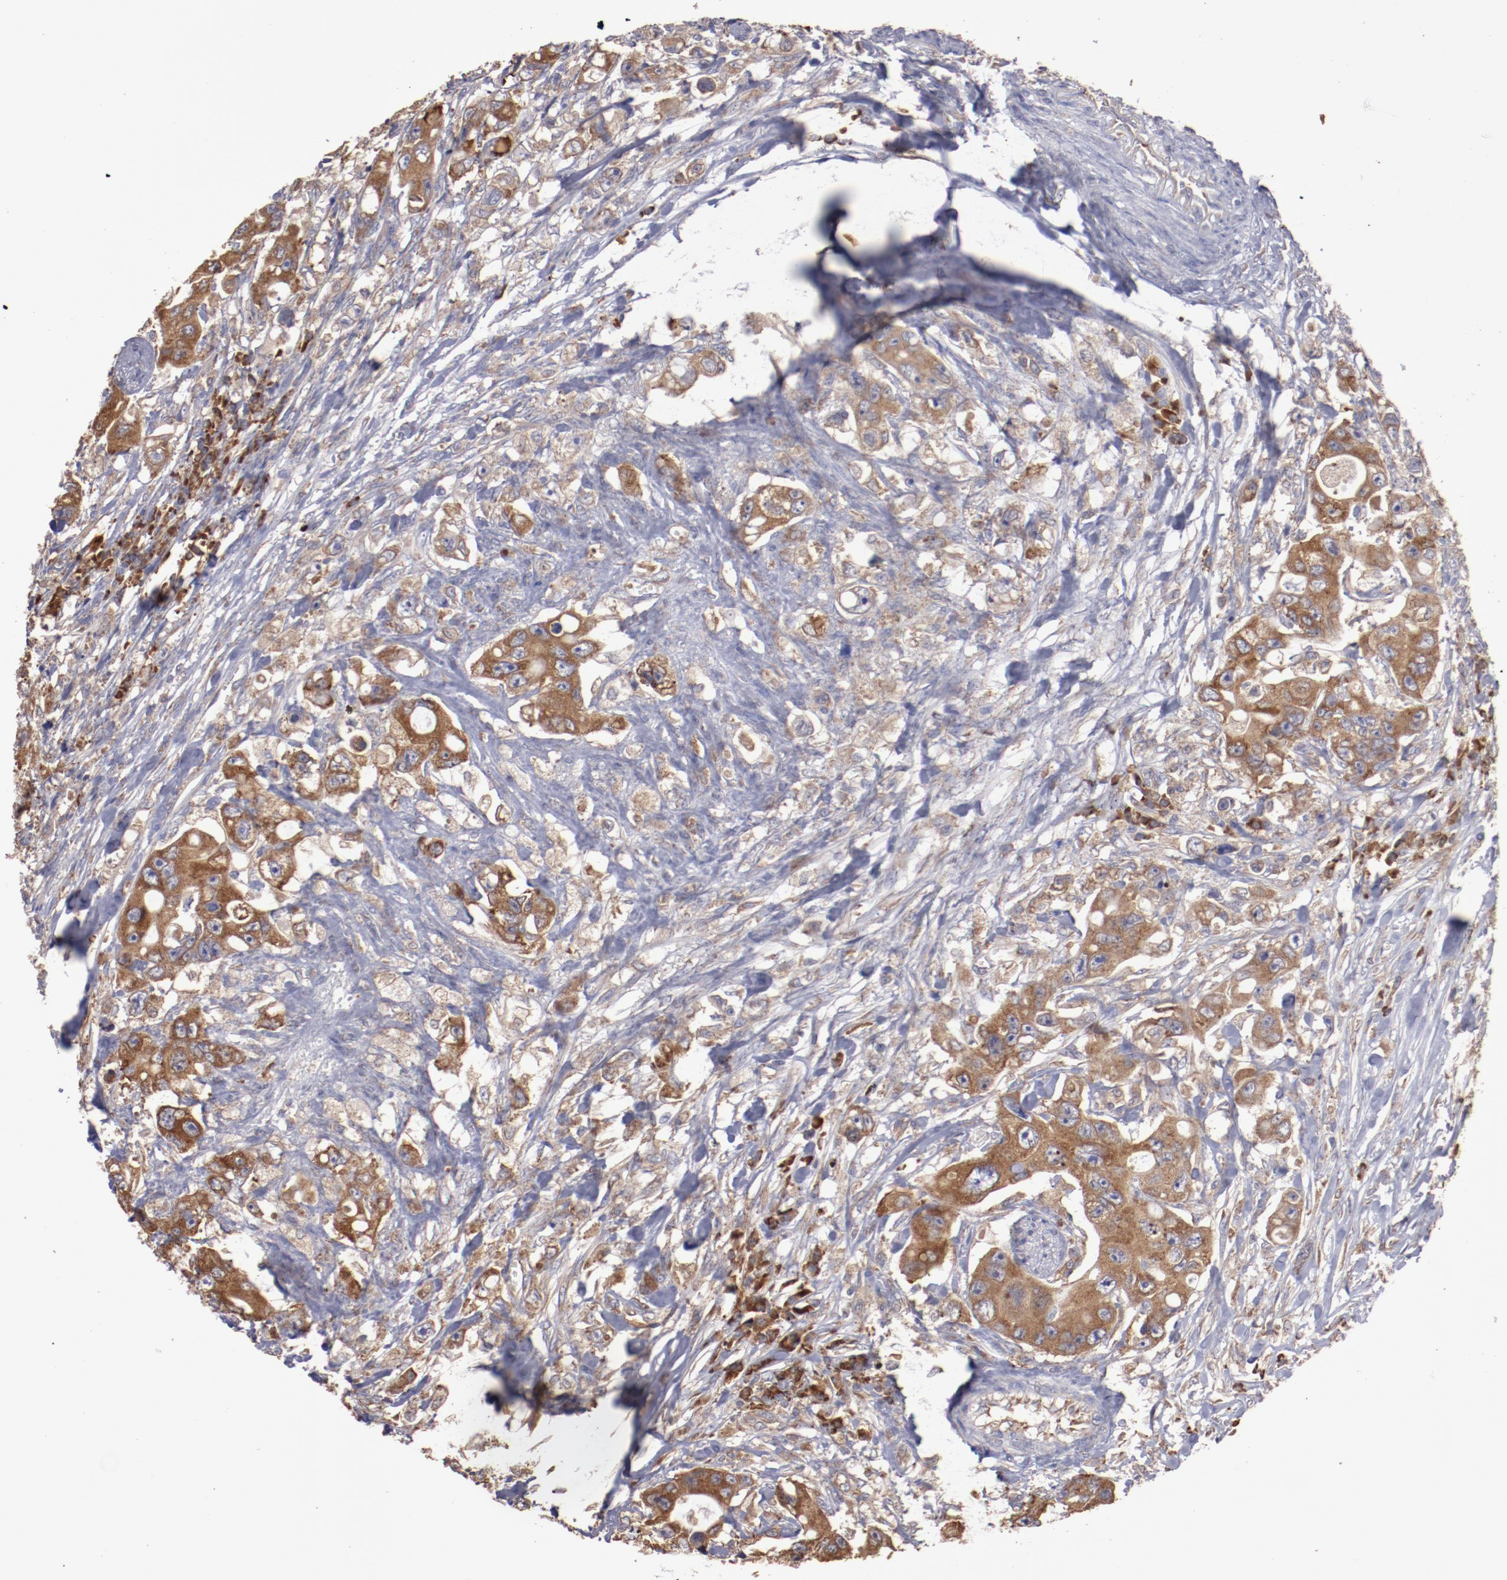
{"staining": {"intensity": "moderate", "quantity": ">75%", "location": "cytoplasmic/membranous"}, "tissue": "colorectal cancer", "cell_type": "Tumor cells", "image_type": "cancer", "snomed": [{"axis": "morphology", "description": "Adenocarcinoma, NOS"}, {"axis": "topography", "description": "Colon"}], "caption": "Moderate cytoplasmic/membranous staining for a protein is identified in approximately >75% of tumor cells of colorectal cancer using immunohistochemistry.", "gene": "NFKBIE", "patient": {"sex": "female", "age": 46}}